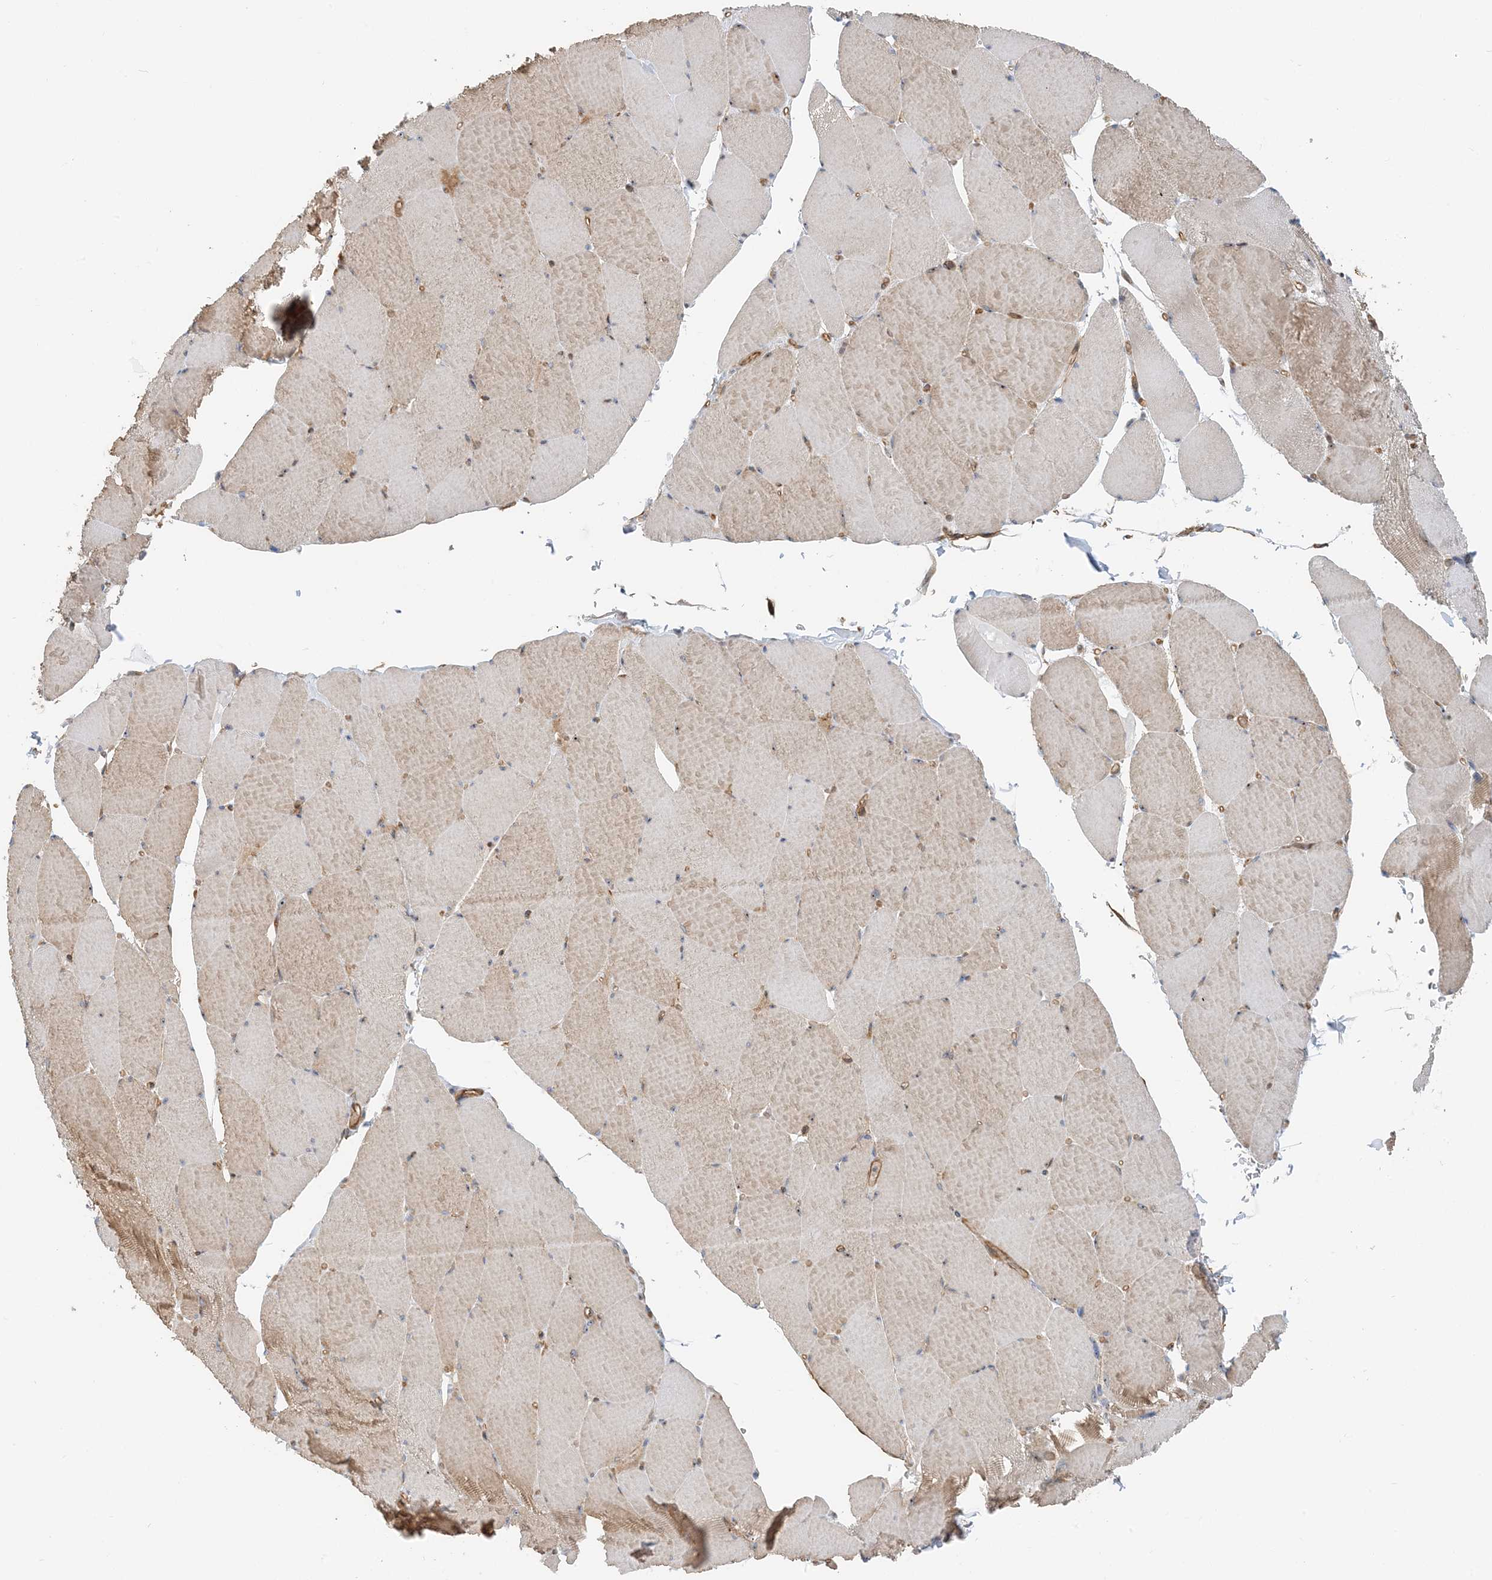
{"staining": {"intensity": "weak", "quantity": ">75%", "location": "cytoplasmic/membranous"}, "tissue": "skeletal muscle", "cell_type": "Myocytes", "image_type": "normal", "snomed": [{"axis": "morphology", "description": "Normal tissue, NOS"}, {"axis": "topography", "description": "Skeletal muscle"}, {"axis": "topography", "description": "Head-Neck"}], "caption": "An image of skeletal muscle stained for a protein shows weak cytoplasmic/membranous brown staining in myocytes. (DAB (3,3'-diaminobenzidine) IHC, brown staining for protein, blue staining for nuclei).", "gene": "MYL5", "patient": {"sex": "male", "age": 66}}